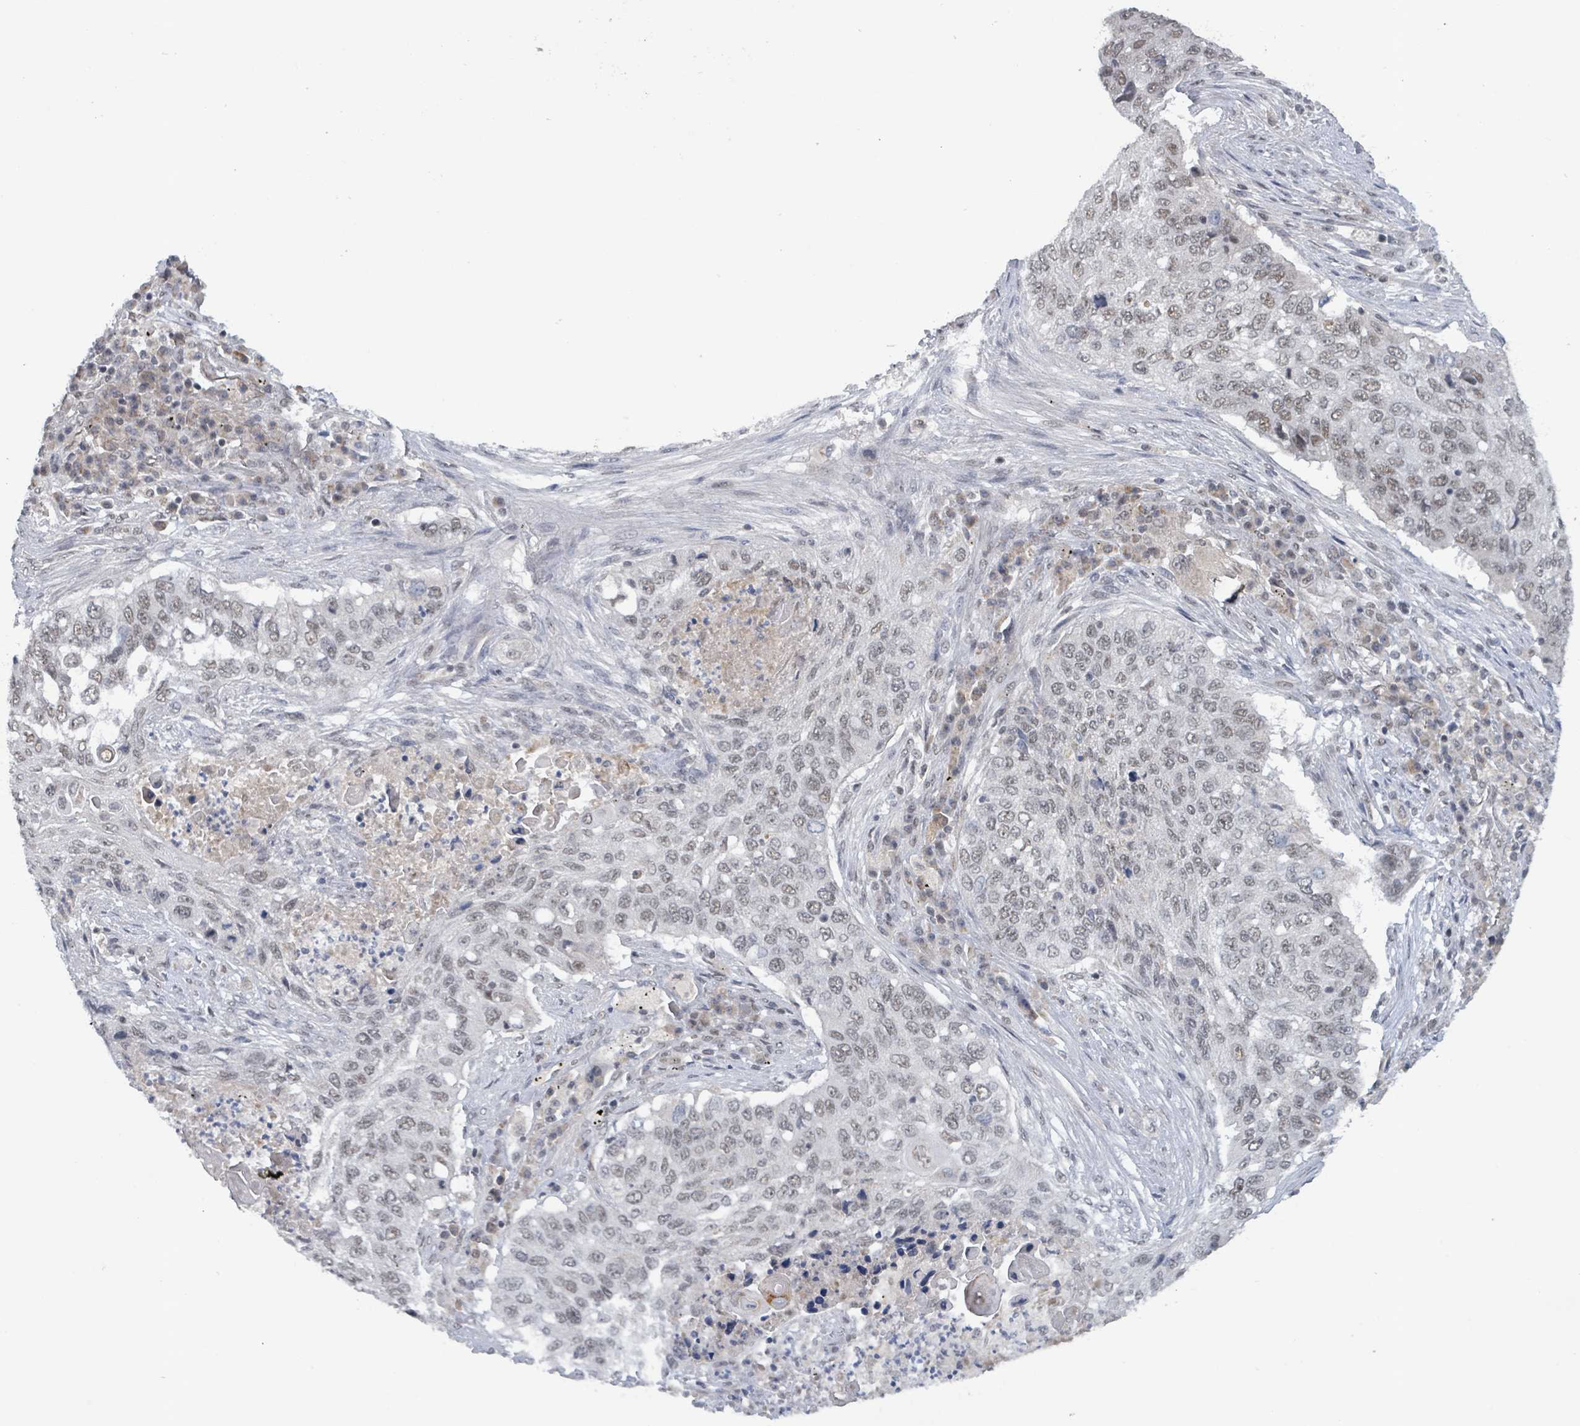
{"staining": {"intensity": "weak", "quantity": "25%-75%", "location": "nuclear"}, "tissue": "lung cancer", "cell_type": "Tumor cells", "image_type": "cancer", "snomed": [{"axis": "morphology", "description": "Squamous cell carcinoma, NOS"}, {"axis": "topography", "description": "Lung"}], "caption": "Squamous cell carcinoma (lung) tissue exhibits weak nuclear expression in about 25%-75% of tumor cells, visualized by immunohistochemistry.", "gene": "BANP", "patient": {"sex": "female", "age": 63}}